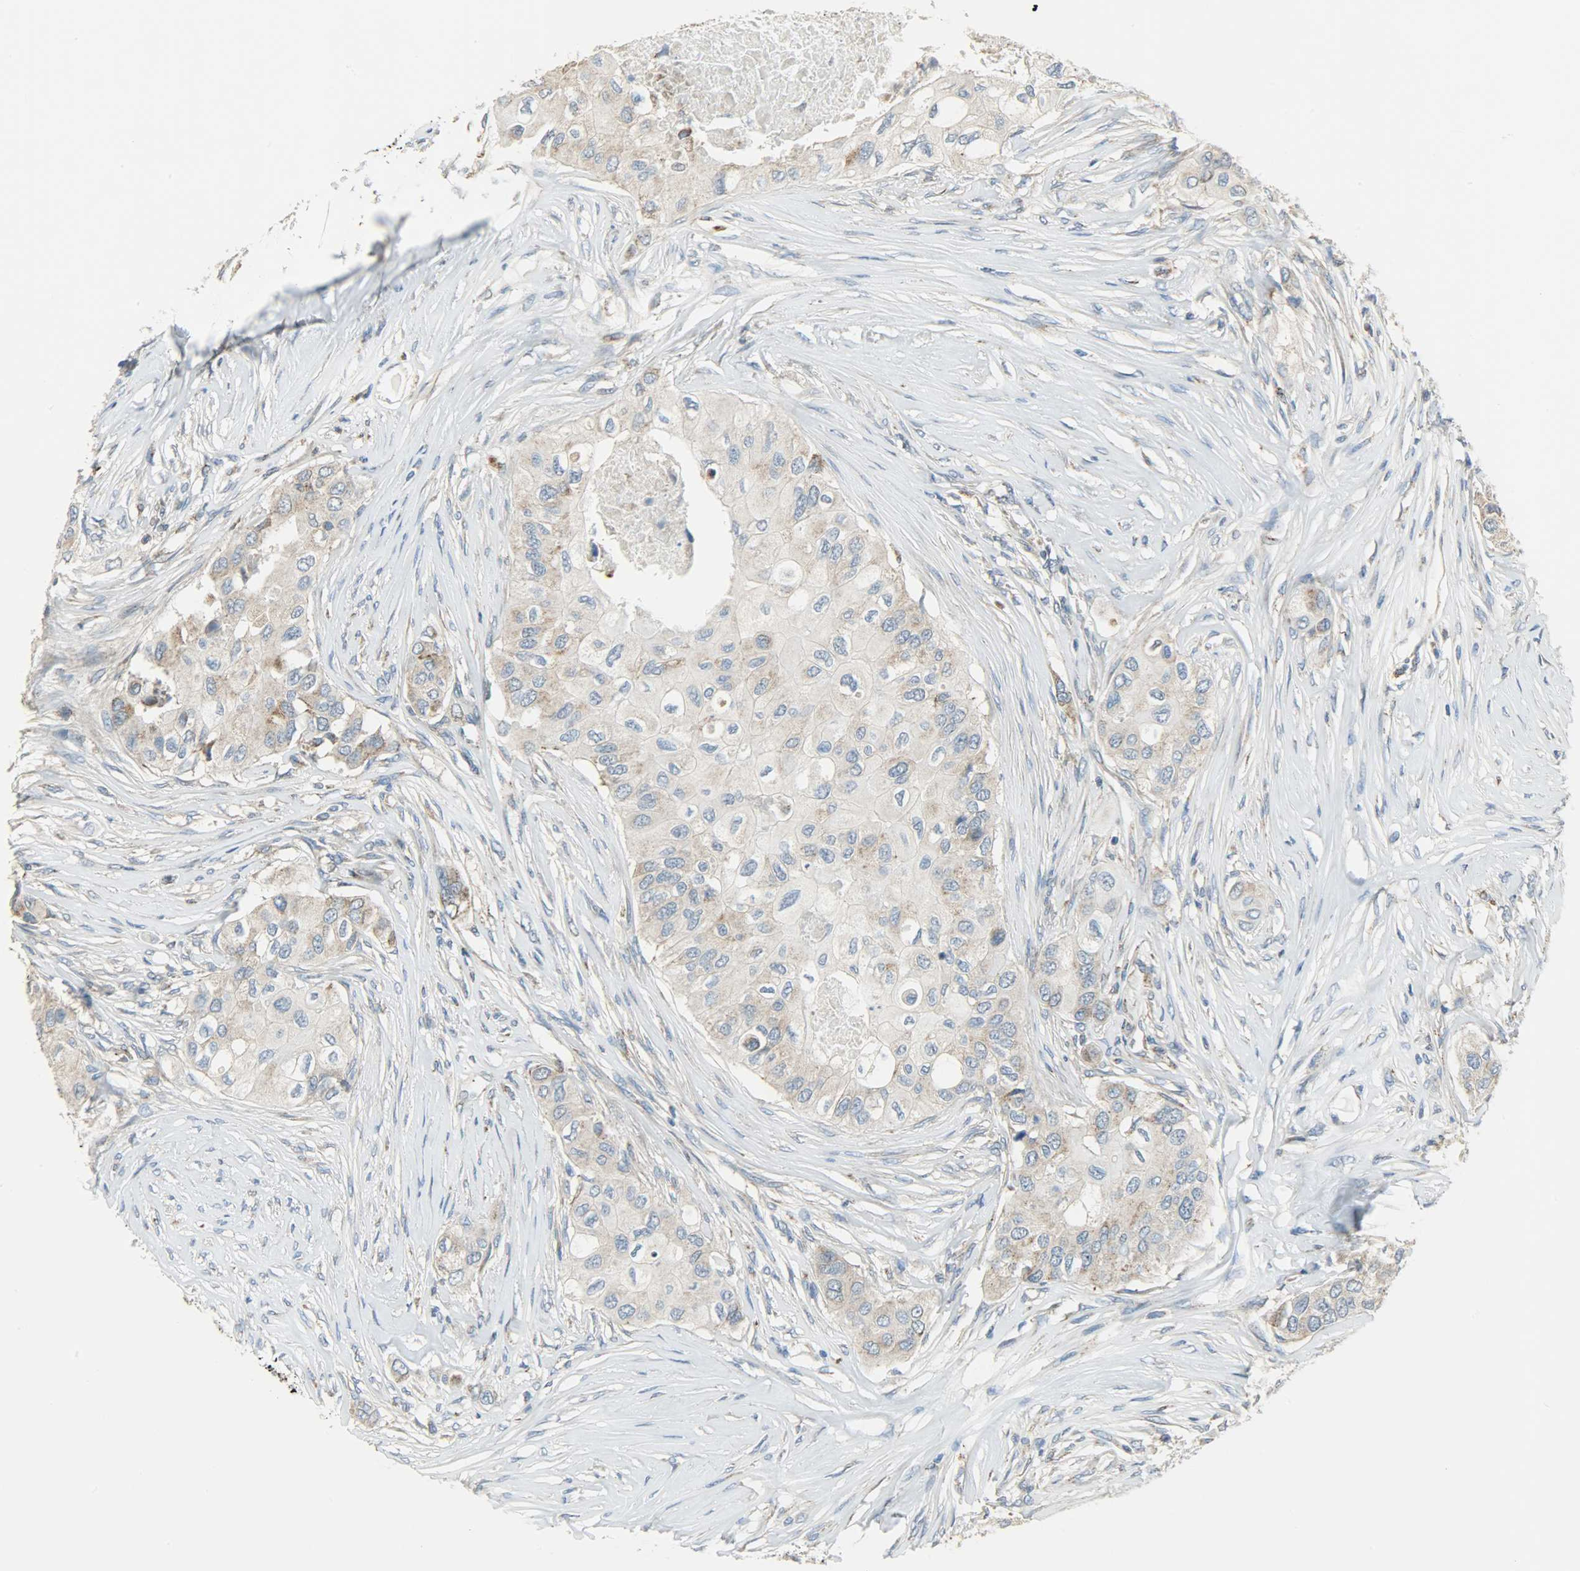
{"staining": {"intensity": "moderate", "quantity": ">75%", "location": "cytoplasmic/membranous"}, "tissue": "breast cancer", "cell_type": "Tumor cells", "image_type": "cancer", "snomed": [{"axis": "morphology", "description": "Normal tissue, NOS"}, {"axis": "morphology", "description": "Duct carcinoma"}, {"axis": "topography", "description": "Breast"}], "caption": "High-magnification brightfield microscopy of invasive ductal carcinoma (breast) stained with DAB (brown) and counterstained with hematoxylin (blue). tumor cells exhibit moderate cytoplasmic/membranous expression is seen in approximately>75% of cells.", "gene": "PPP1R1B", "patient": {"sex": "female", "age": 49}}